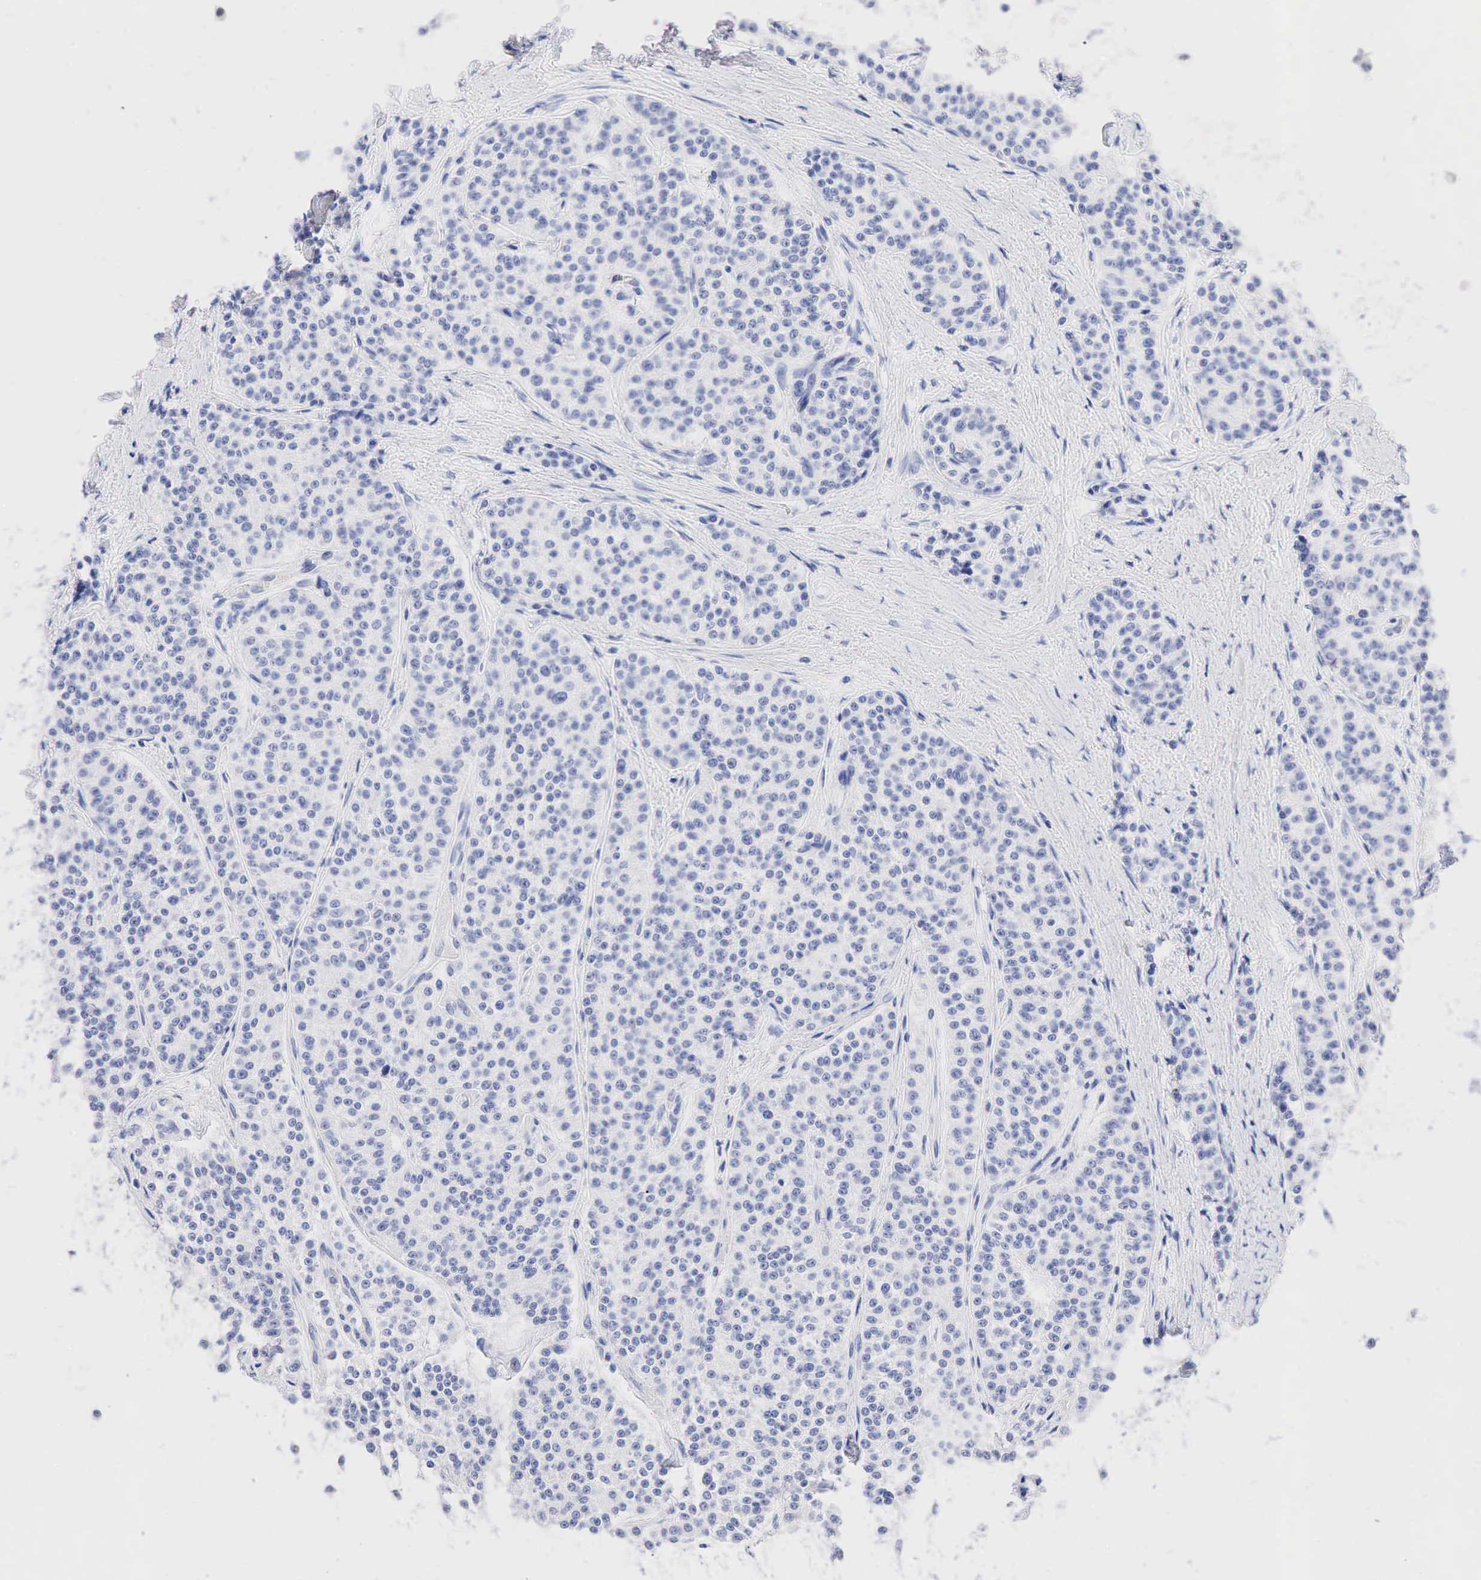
{"staining": {"intensity": "negative", "quantity": "none", "location": "none"}, "tissue": "carcinoid", "cell_type": "Tumor cells", "image_type": "cancer", "snomed": [{"axis": "morphology", "description": "Carcinoid, malignant, NOS"}, {"axis": "topography", "description": "Stomach"}], "caption": "Tumor cells show no significant staining in carcinoid (malignant).", "gene": "SST", "patient": {"sex": "female", "age": 76}}